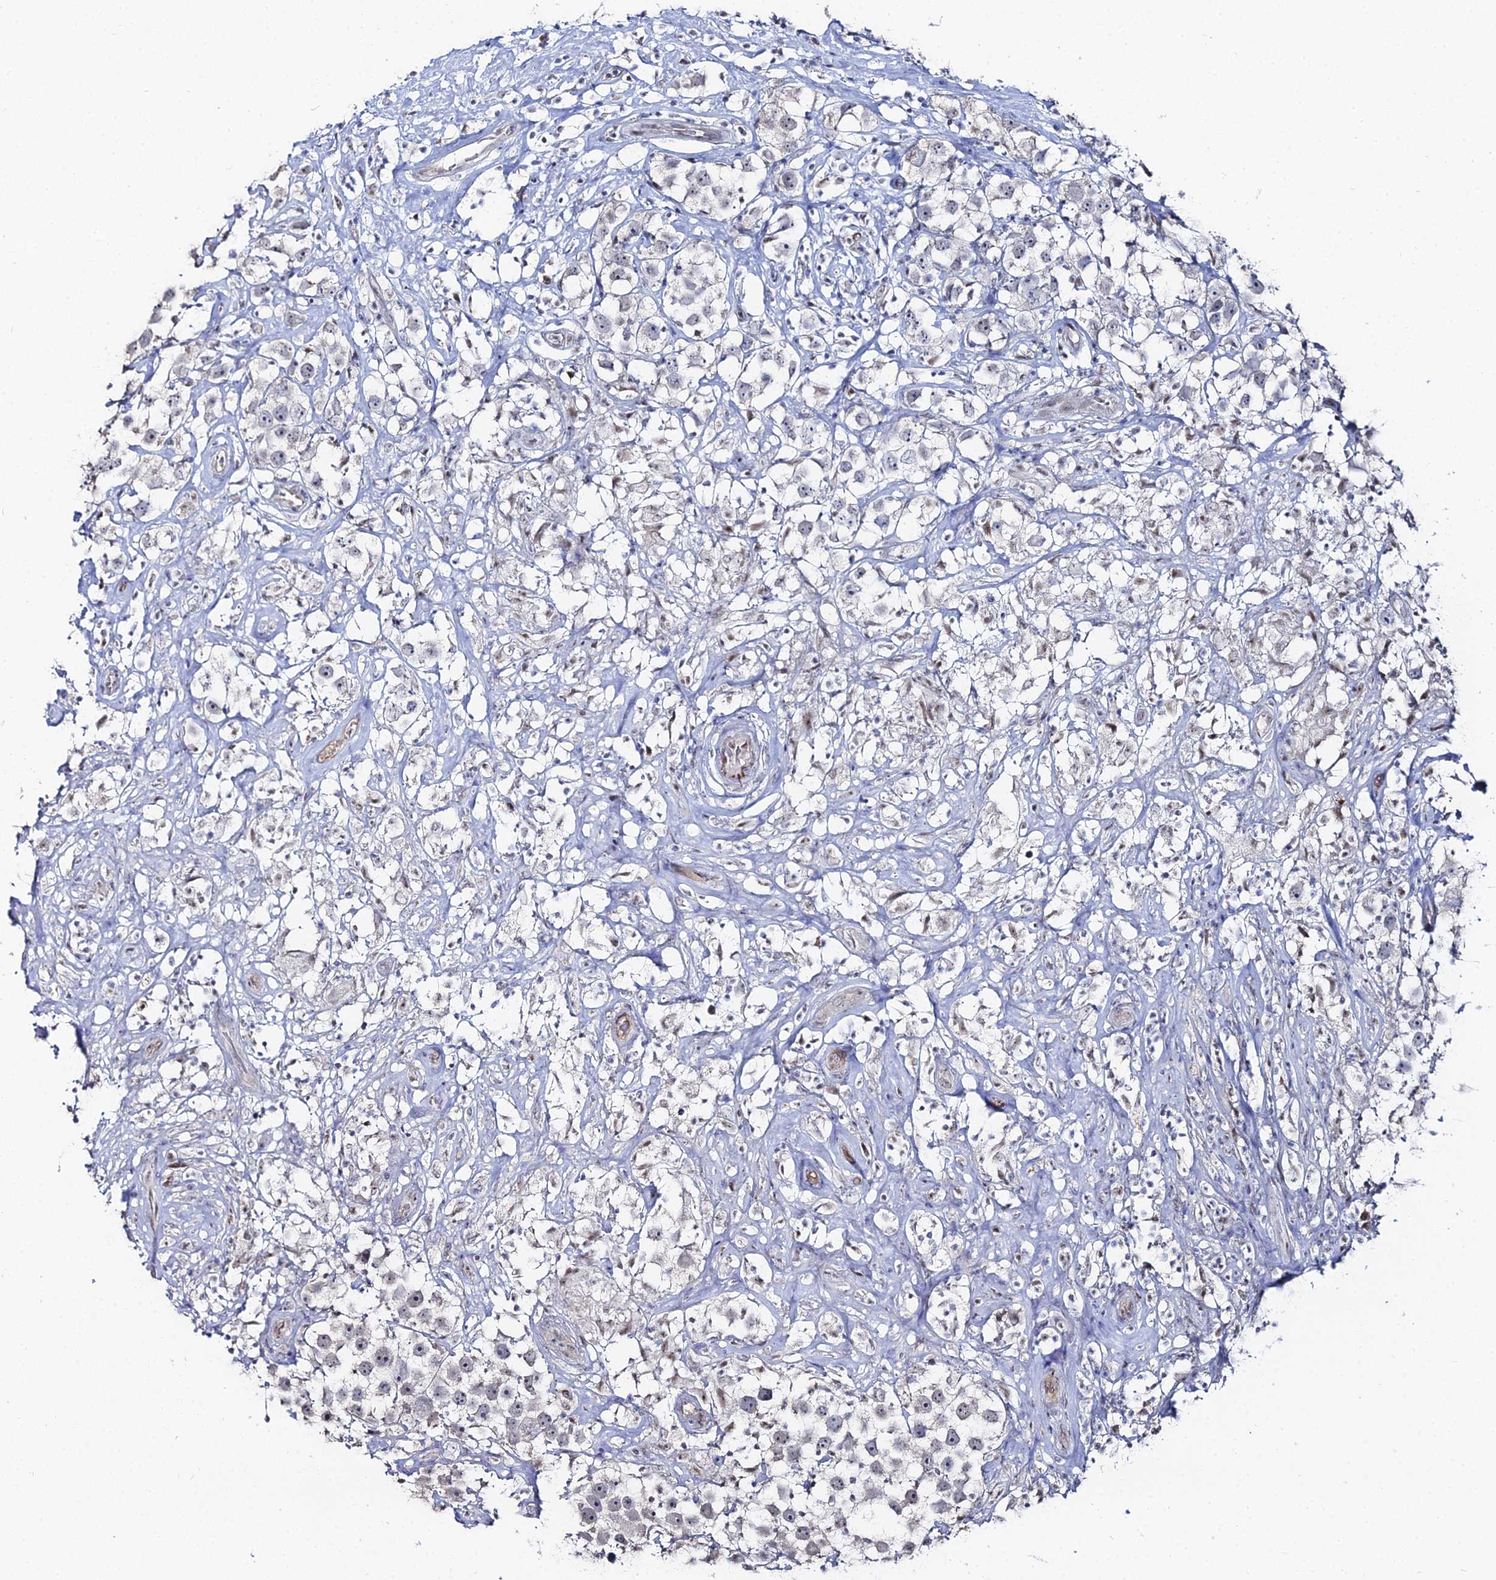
{"staining": {"intensity": "negative", "quantity": "none", "location": "none"}, "tissue": "testis cancer", "cell_type": "Tumor cells", "image_type": "cancer", "snomed": [{"axis": "morphology", "description": "Seminoma, NOS"}, {"axis": "topography", "description": "Testis"}], "caption": "Tumor cells show no significant protein staining in testis cancer.", "gene": "THAP4", "patient": {"sex": "male", "age": 49}}